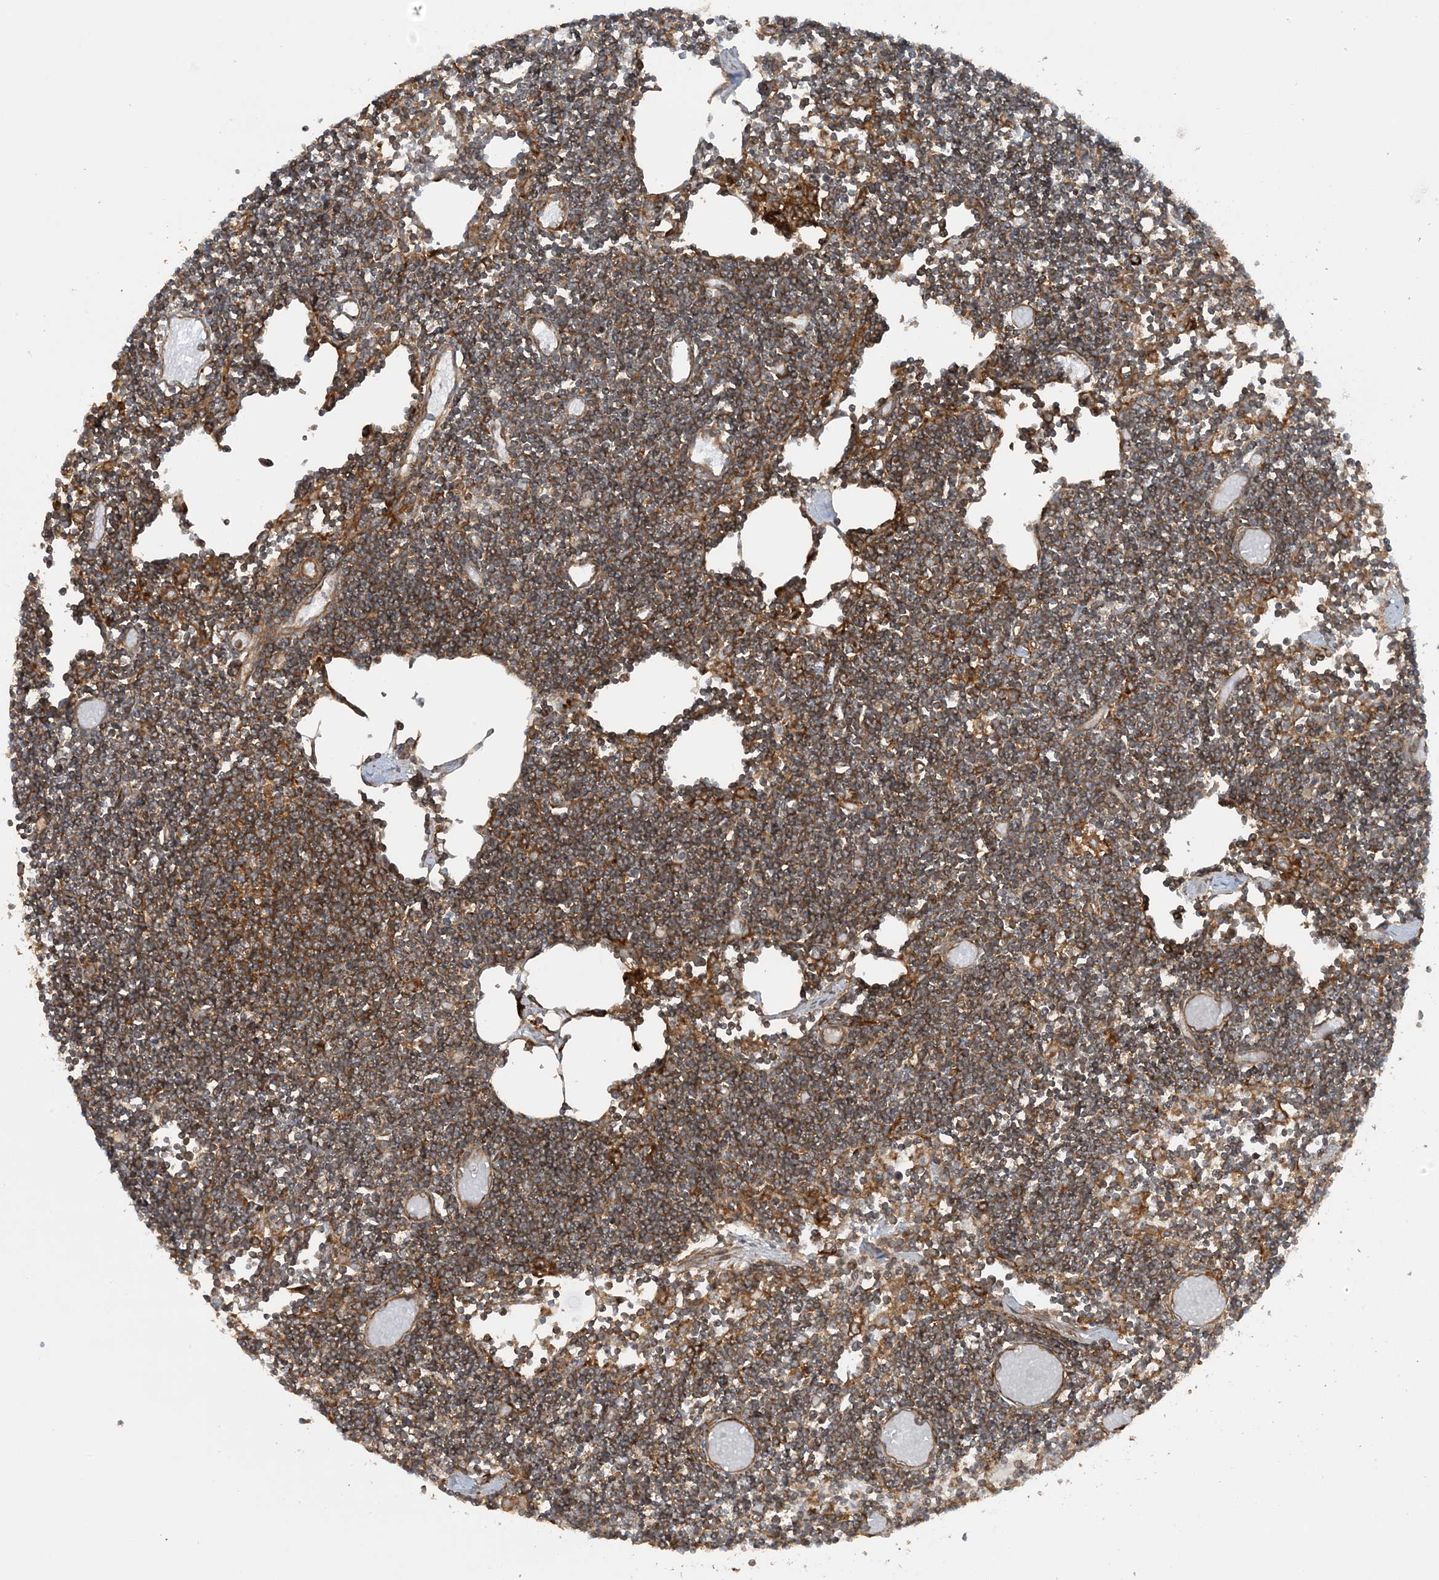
{"staining": {"intensity": "strong", "quantity": ">75%", "location": "cytoplasmic/membranous"}, "tissue": "lymph node", "cell_type": "Germinal center cells", "image_type": "normal", "snomed": [{"axis": "morphology", "description": "Normal tissue, NOS"}, {"axis": "topography", "description": "Lymph node"}], "caption": "Normal lymph node exhibits strong cytoplasmic/membranous staining in about >75% of germinal center cells.", "gene": "STAM2", "patient": {"sex": "female", "age": 11}}